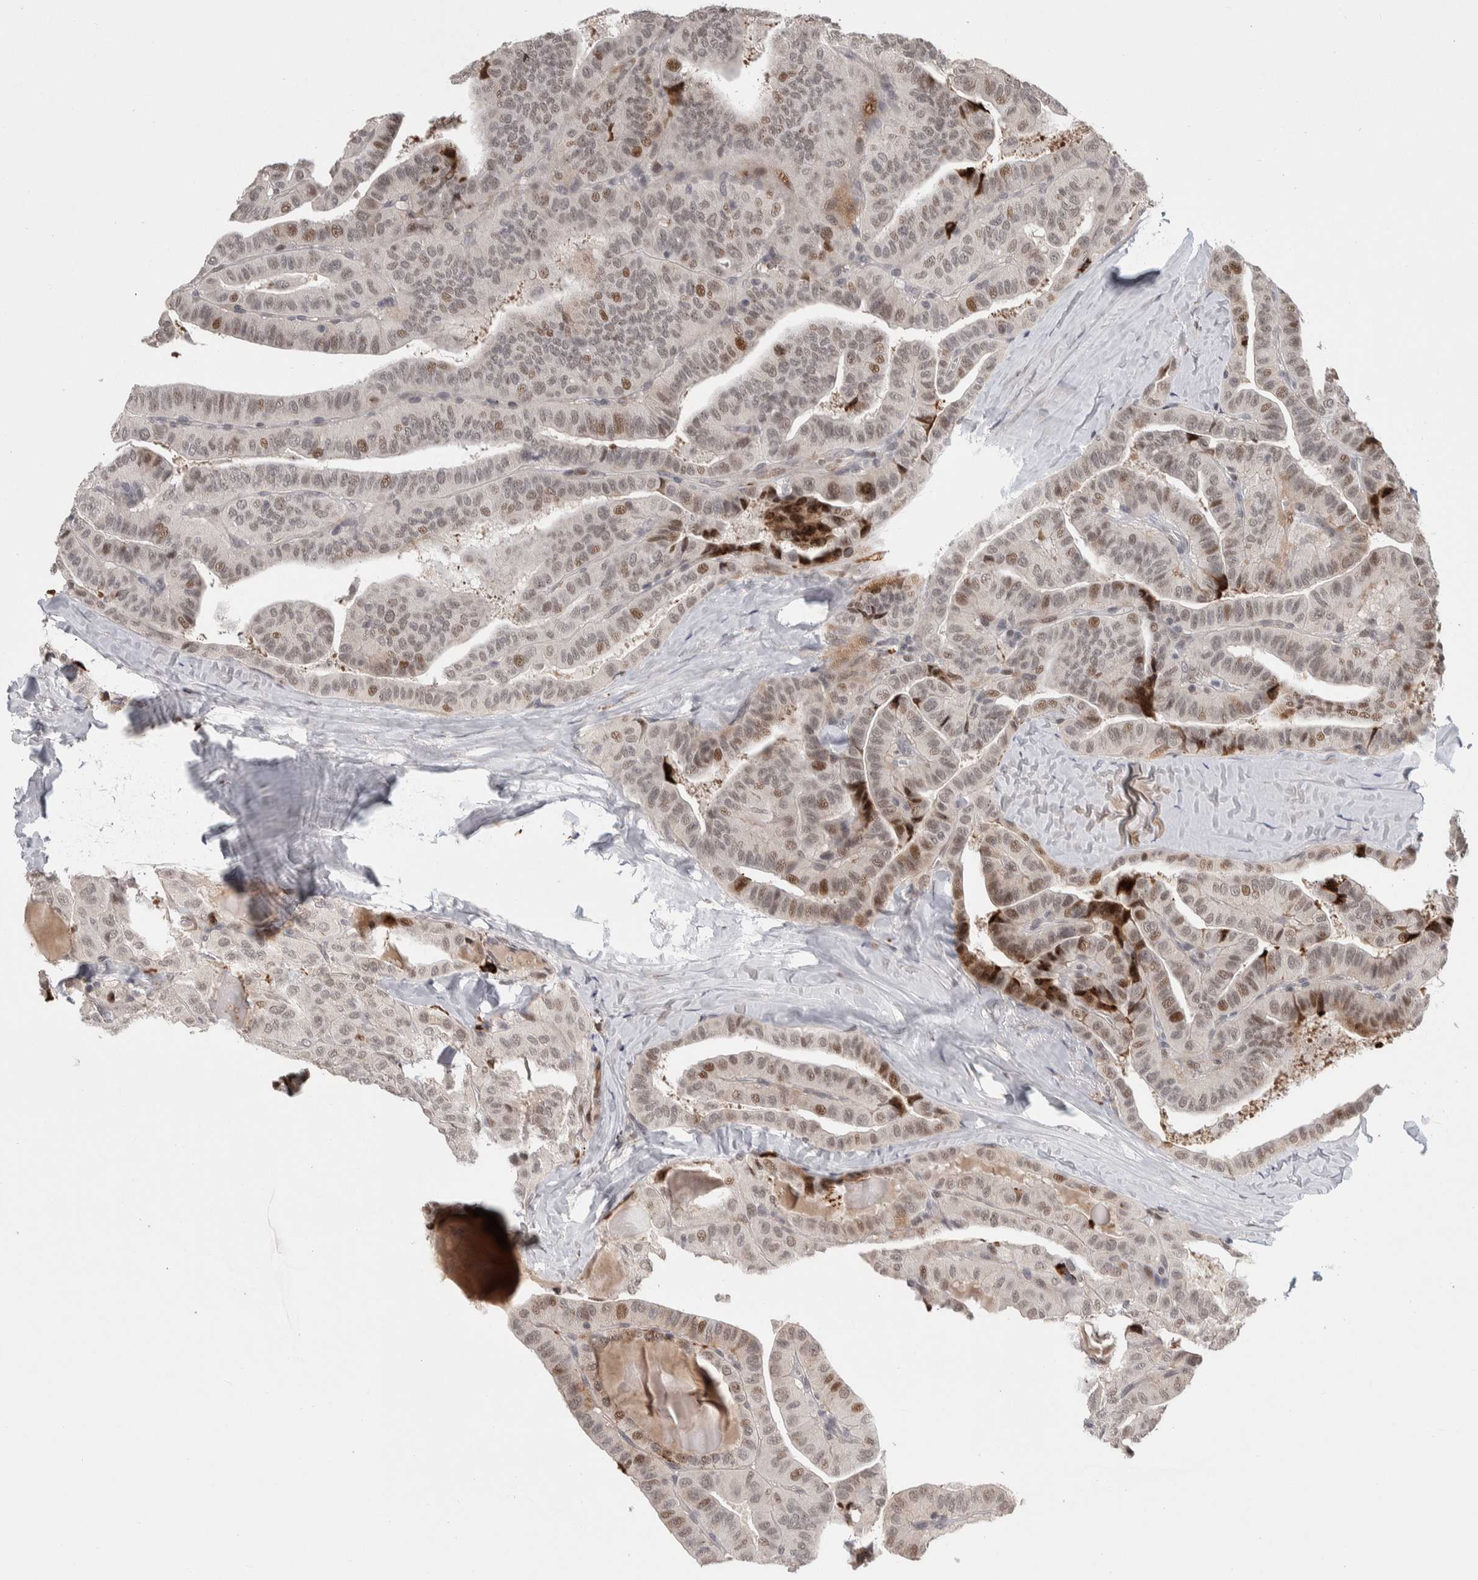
{"staining": {"intensity": "weak", "quantity": "25%-75%", "location": "nuclear"}, "tissue": "thyroid cancer", "cell_type": "Tumor cells", "image_type": "cancer", "snomed": [{"axis": "morphology", "description": "Papillary adenocarcinoma, NOS"}, {"axis": "topography", "description": "Thyroid gland"}], "caption": "Immunohistochemical staining of thyroid cancer (papillary adenocarcinoma) displays low levels of weak nuclear positivity in about 25%-75% of tumor cells.", "gene": "ZNF592", "patient": {"sex": "male", "age": 77}}